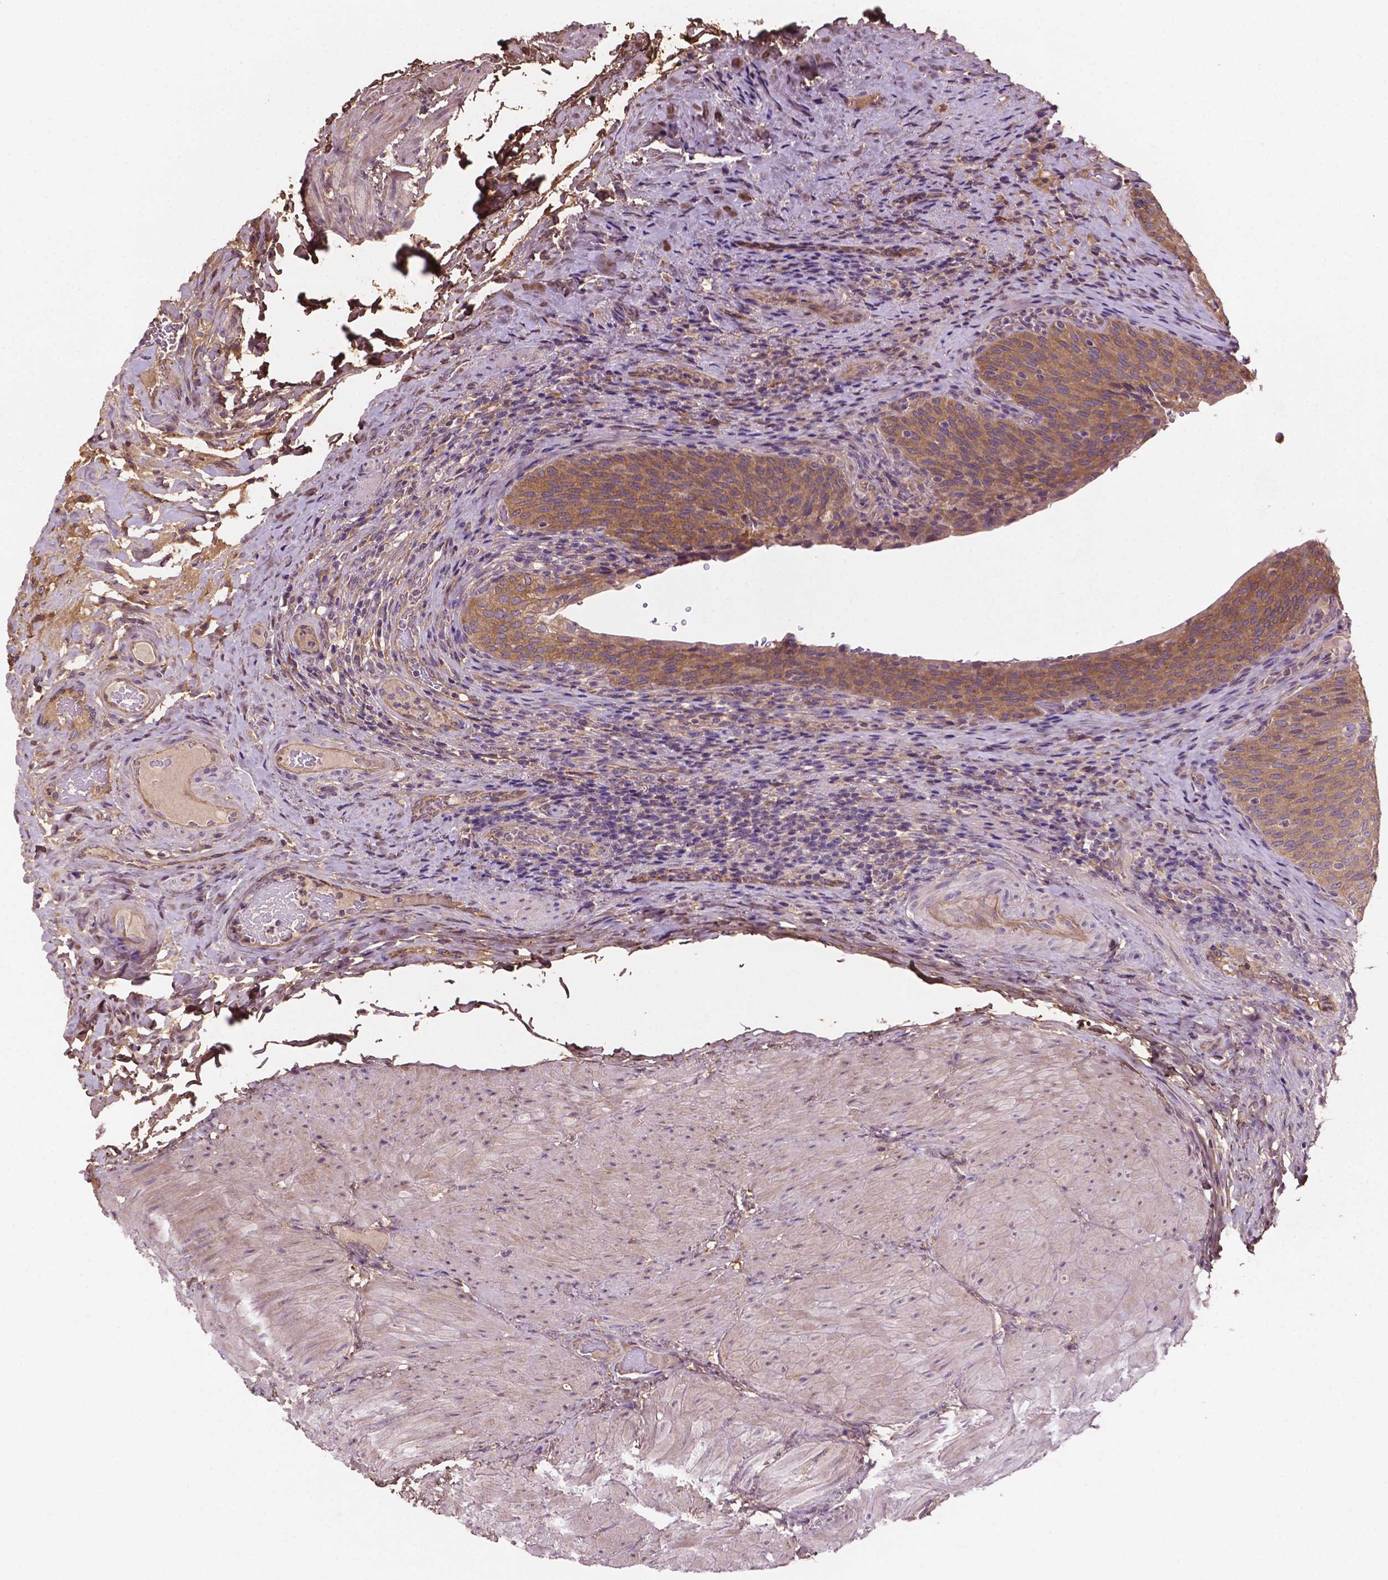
{"staining": {"intensity": "moderate", "quantity": ">75%", "location": "cytoplasmic/membranous"}, "tissue": "urinary bladder", "cell_type": "Urothelial cells", "image_type": "normal", "snomed": [{"axis": "morphology", "description": "Normal tissue, NOS"}, {"axis": "topography", "description": "Urinary bladder"}, {"axis": "topography", "description": "Peripheral nerve tissue"}], "caption": "Immunohistochemical staining of normal urinary bladder demonstrates moderate cytoplasmic/membranous protein staining in about >75% of urothelial cells. The protein is stained brown, and the nuclei are stained in blue (DAB IHC with brightfield microscopy, high magnification).", "gene": "GJA9", "patient": {"sex": "male", "age": 66}}